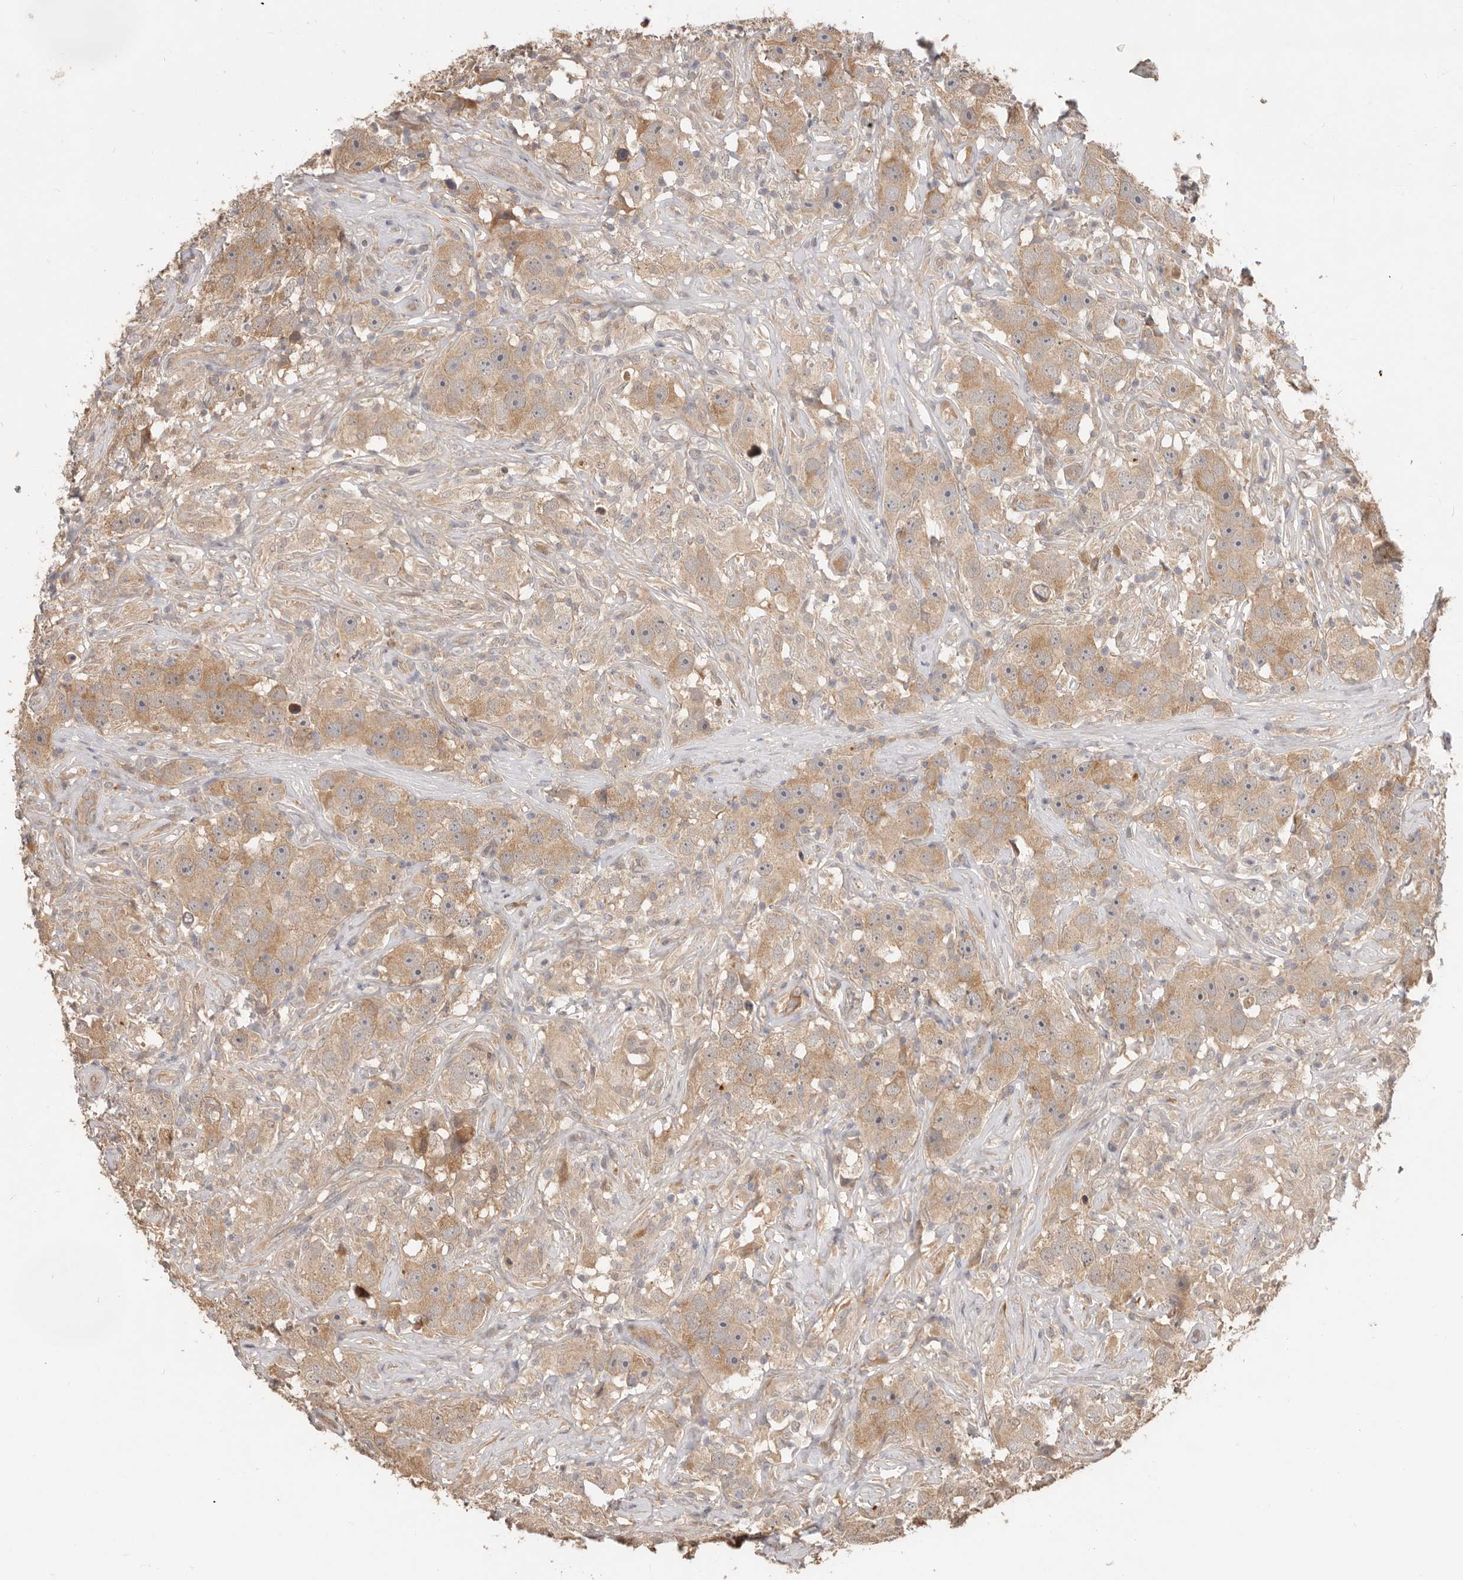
{"staining": {"intensity": "moderate", "quantity": ">75%", "location": "cytoplasmic/membranous"}, "tissue": "testis cancer", "cell_type": "Tumor cells", "image_type": "cancer", "snomed": [{"axis": "morphology", "description": "Seminoma, NOS"}, {"axis": "topography", "description": "Testis"}], "caption": "High-power microscopy captured an immunohistochemistry histopathology image of testis cancer (seminoma), revealing moderate cytoplasmic/membranous positivity in about >75% of tumor cells. Nuclei are stained in blue.", "gene": "MTFR2", "patient": {"sex": "male", "age": 49}}